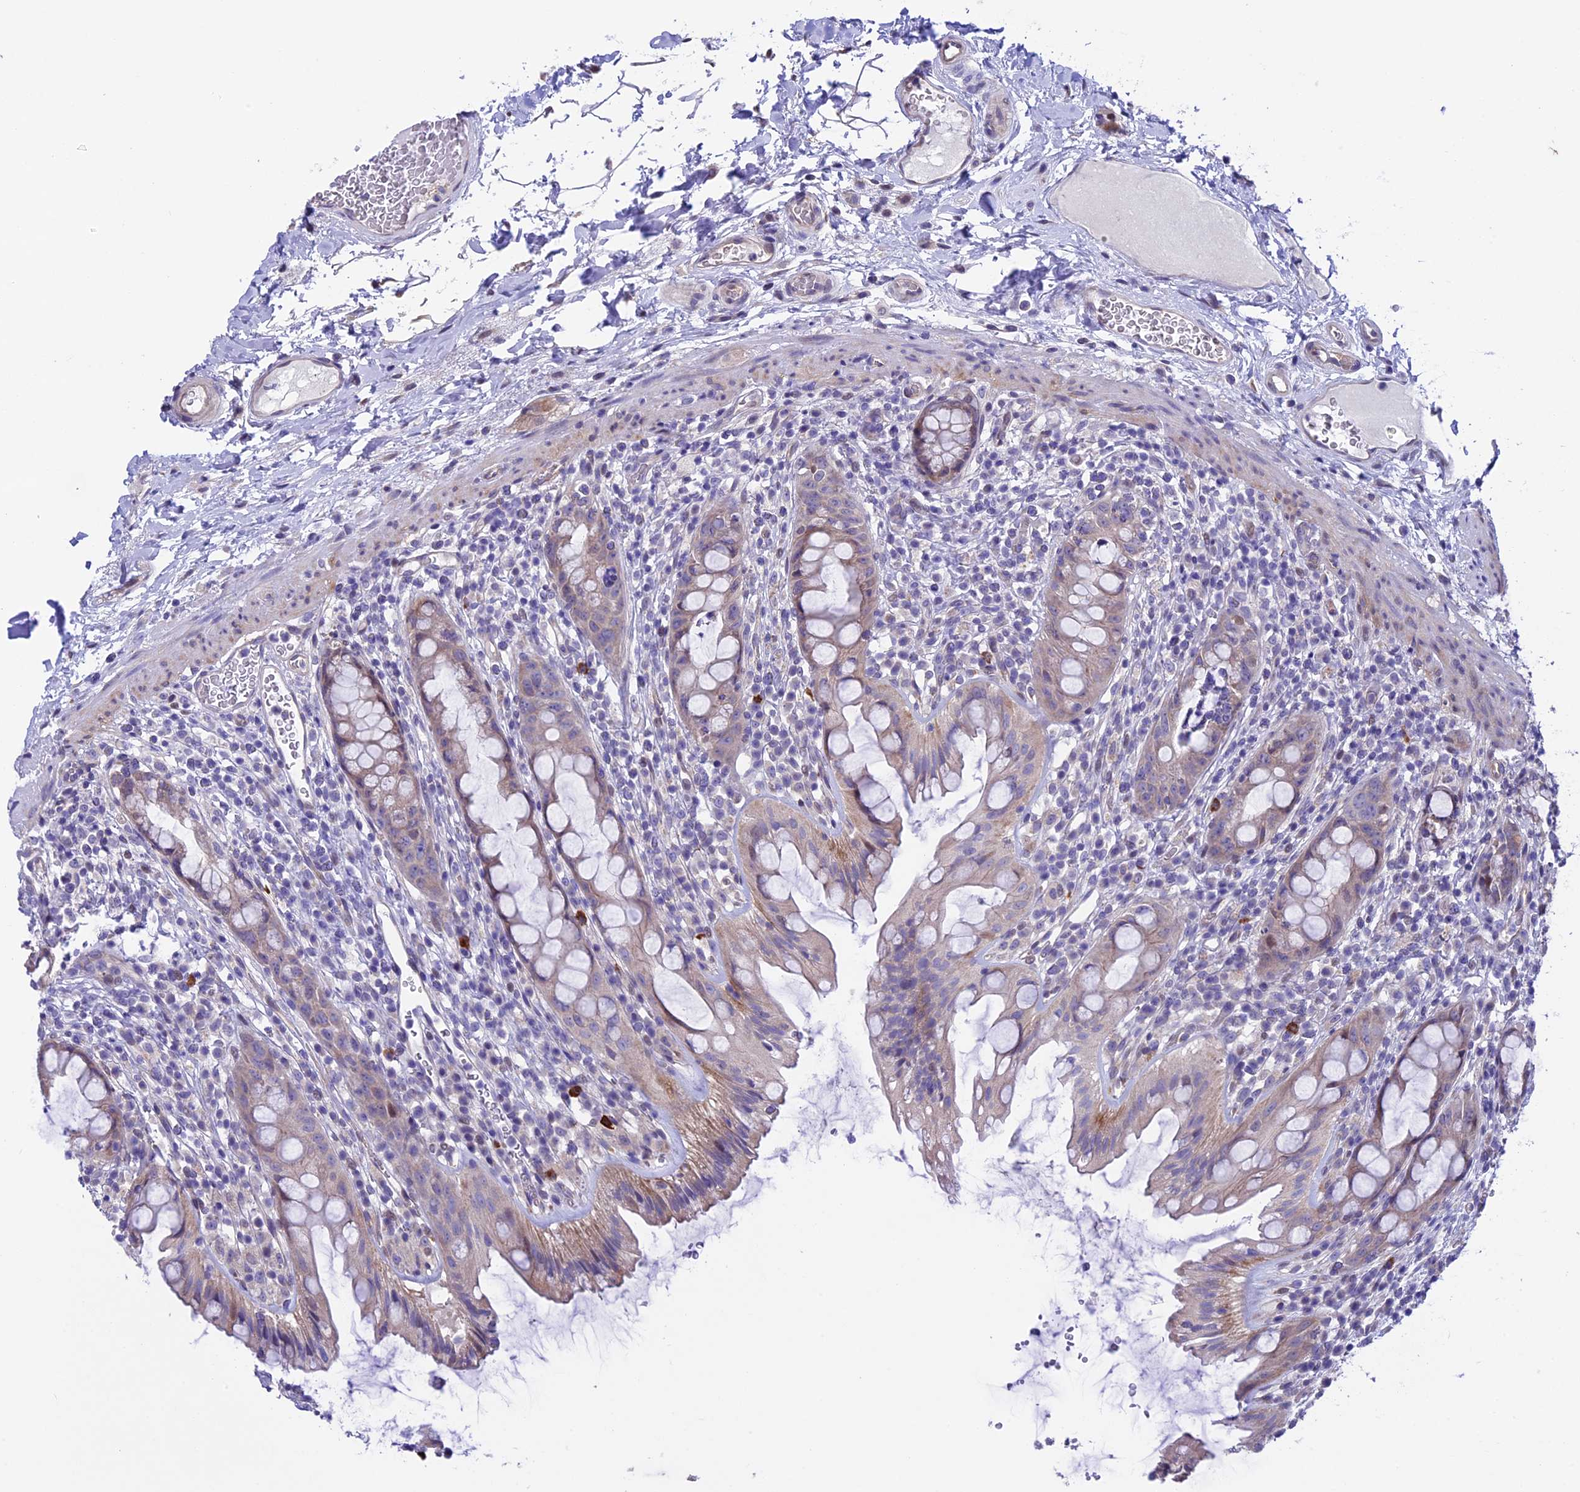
{"staining": {"intensity": "weak", "quantity": "25%-75%", "location": "cytoplasmic/membranous"}, "tissue": "rectum", "cell_type": "Glandular cells", "image_type": "normal", "snomed": [{"axis": "morphology", "description": "Normal tissue, NOS"}, {"axis": "topography", "description": "Rectum"}], "caption": "DAB immunohistochemical staining of benign human rectum reveals weak cytoplasmic/membranous protein positivity in approximately 25%-75% of glandular cells.", "gene": "TMEM171", "patient": {"sex": "female", "age": 57}}